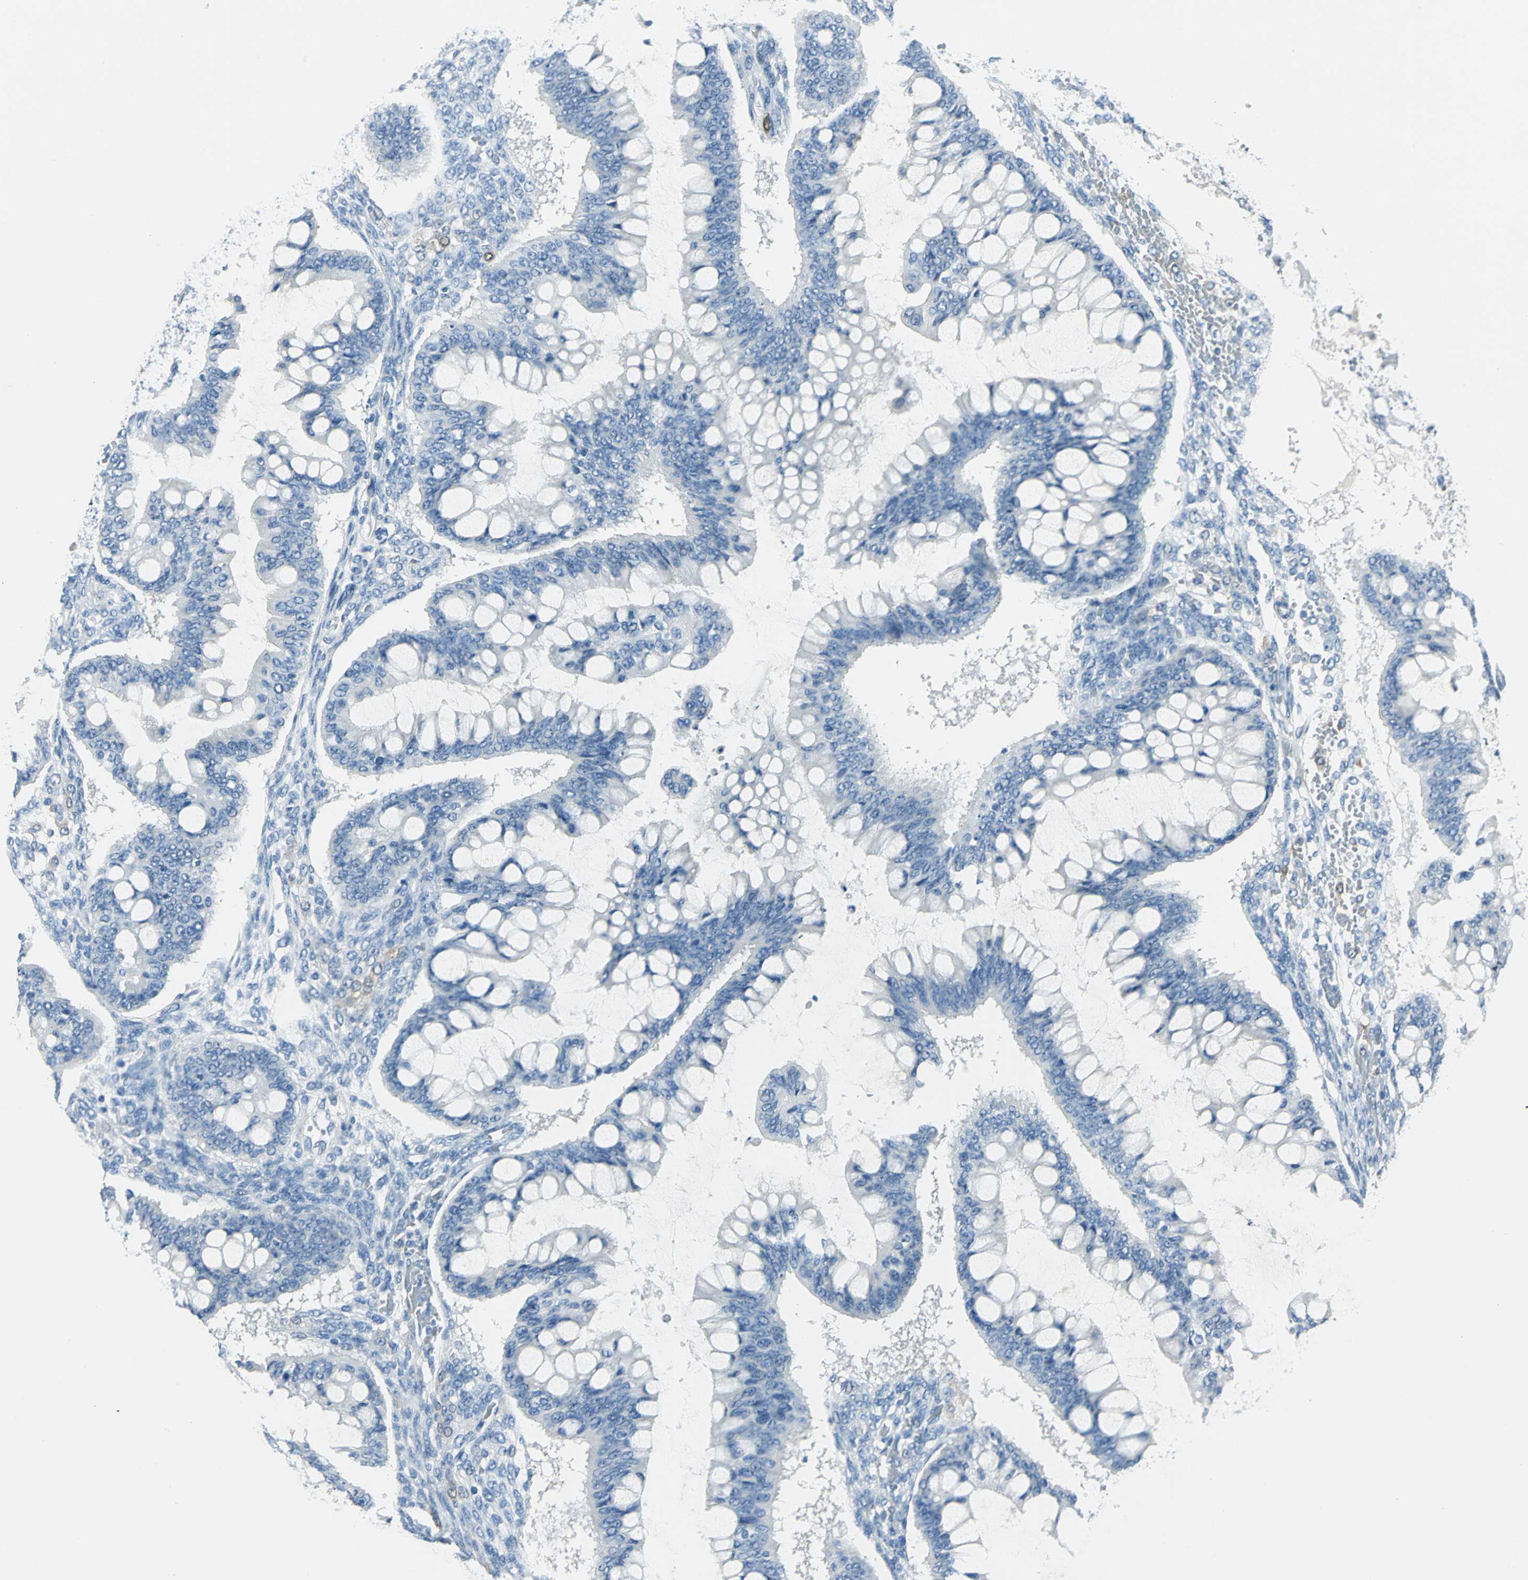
{"staining": {"intensity": "negative", "quantity": "none", "location": "none"}, "tissue": "ovarian cancer", "cell_type": "Tumor cells", "image_type": "cancer", "snomed": [{"axis": "morphology", "description": "Cystadenocarcinoma, mucinous, NOS"}, {"axis": "topography", "description": "Ovary"}], "caption": "Ovarian cancer (mucinous cystadenocarcinoma) stained for a protein using immunohistochemistry demonstrates no staining tumor cells.", "gene": "UCHL1", "patient": {"sex": "female", "age": 73}}